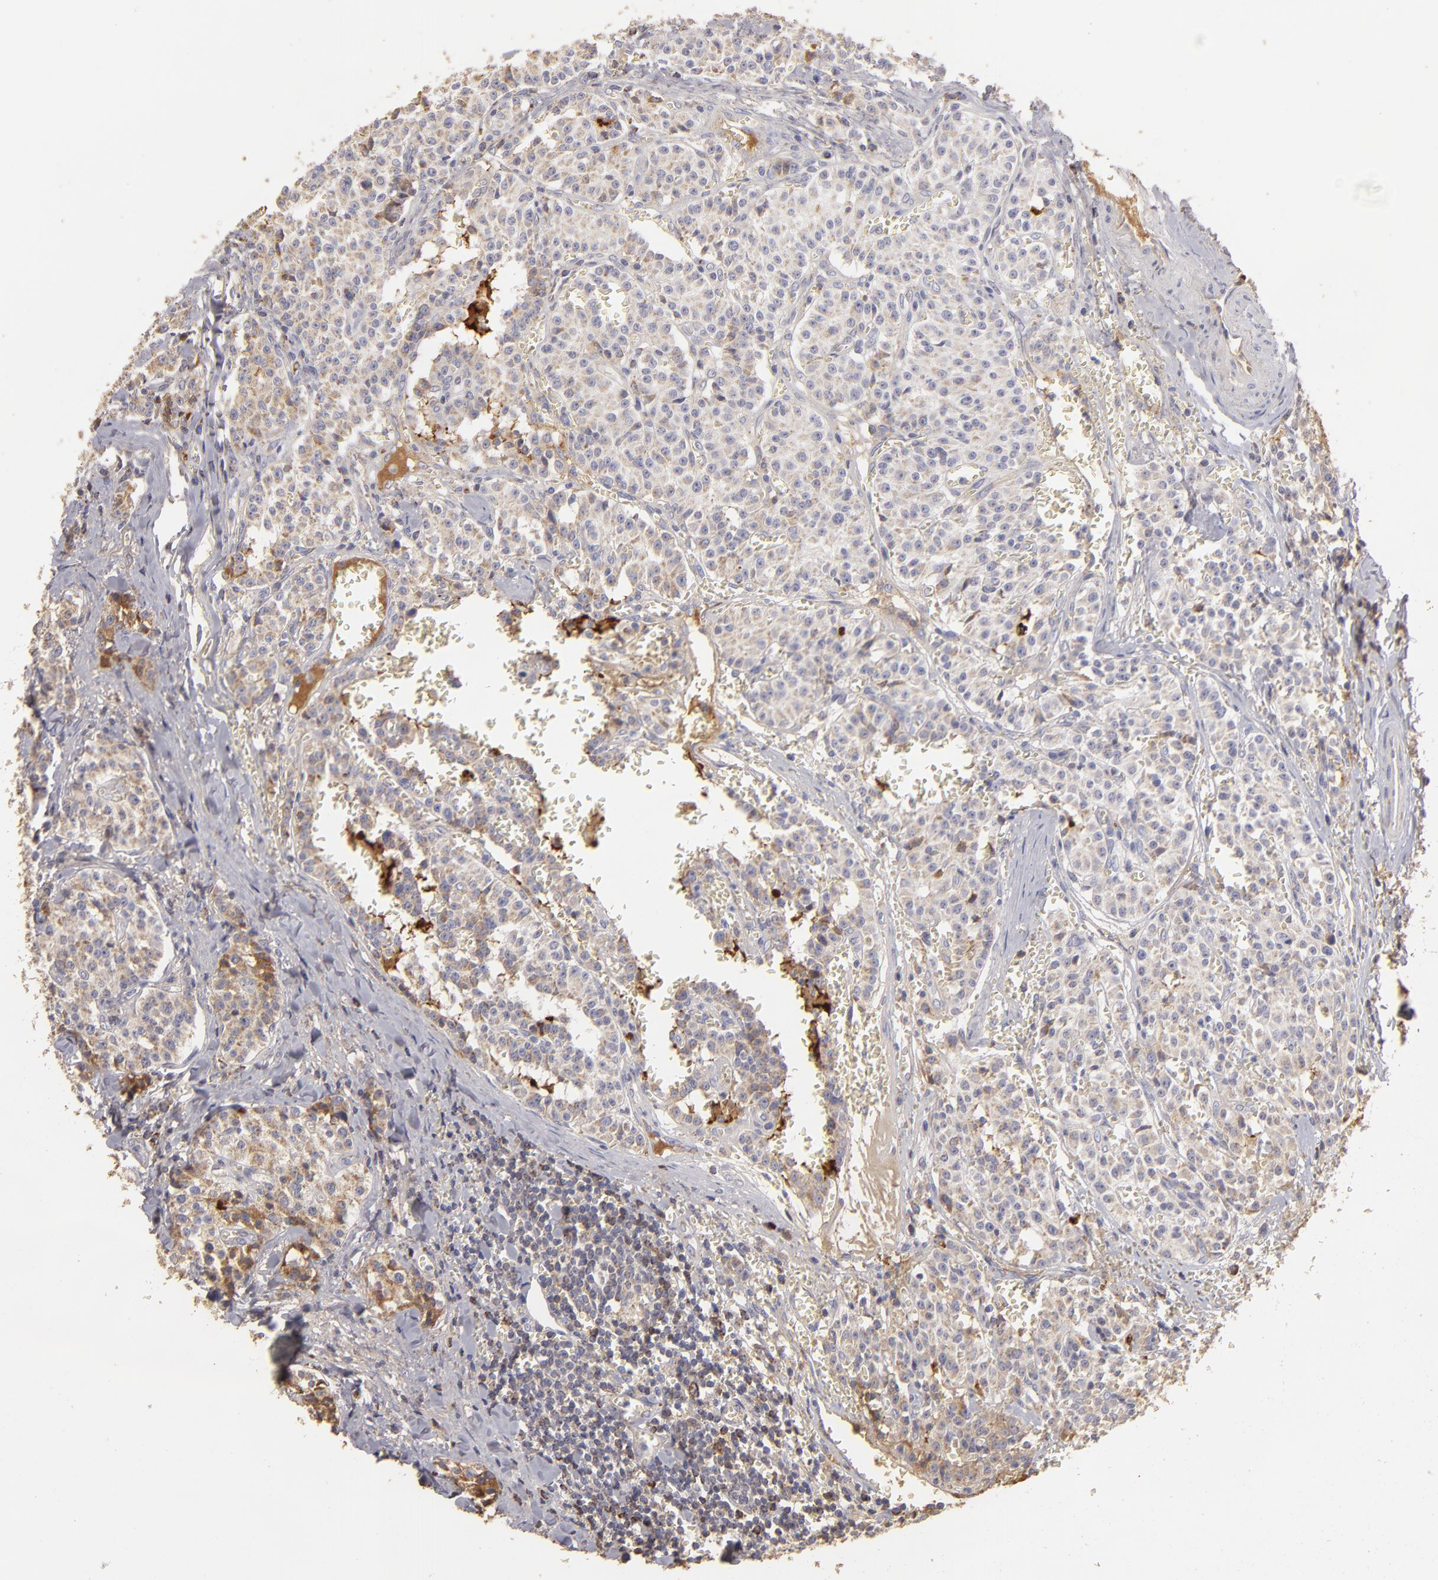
{"staining": {"intensity": "weak", "quantity": ">75%", "location": "cytoplasmic/membranous"}, "tissue": "carcinoid", "cell_type": "Tumor cells", "image_type": "cancer", "snomed": [{"axis": "morphology", "description": "Carcinoid, malignant, NOS"}, {"axis": "topography", "description": "Stomach"}], "caption": "IHC staining of carcinoid, which reveals low levels of weak cytoplasmic/membranous staining in about >75% of tumor cells indicating weak cytoplasmic/membranous protein staining. The staining was performed using DAB (3,3'-diaminobenzidine) (brown) for protein detection and nuclei were counterstained in hematoxylin (blue).", "gene": "CFB", "patient": {"sex": "female", "age": 76}}